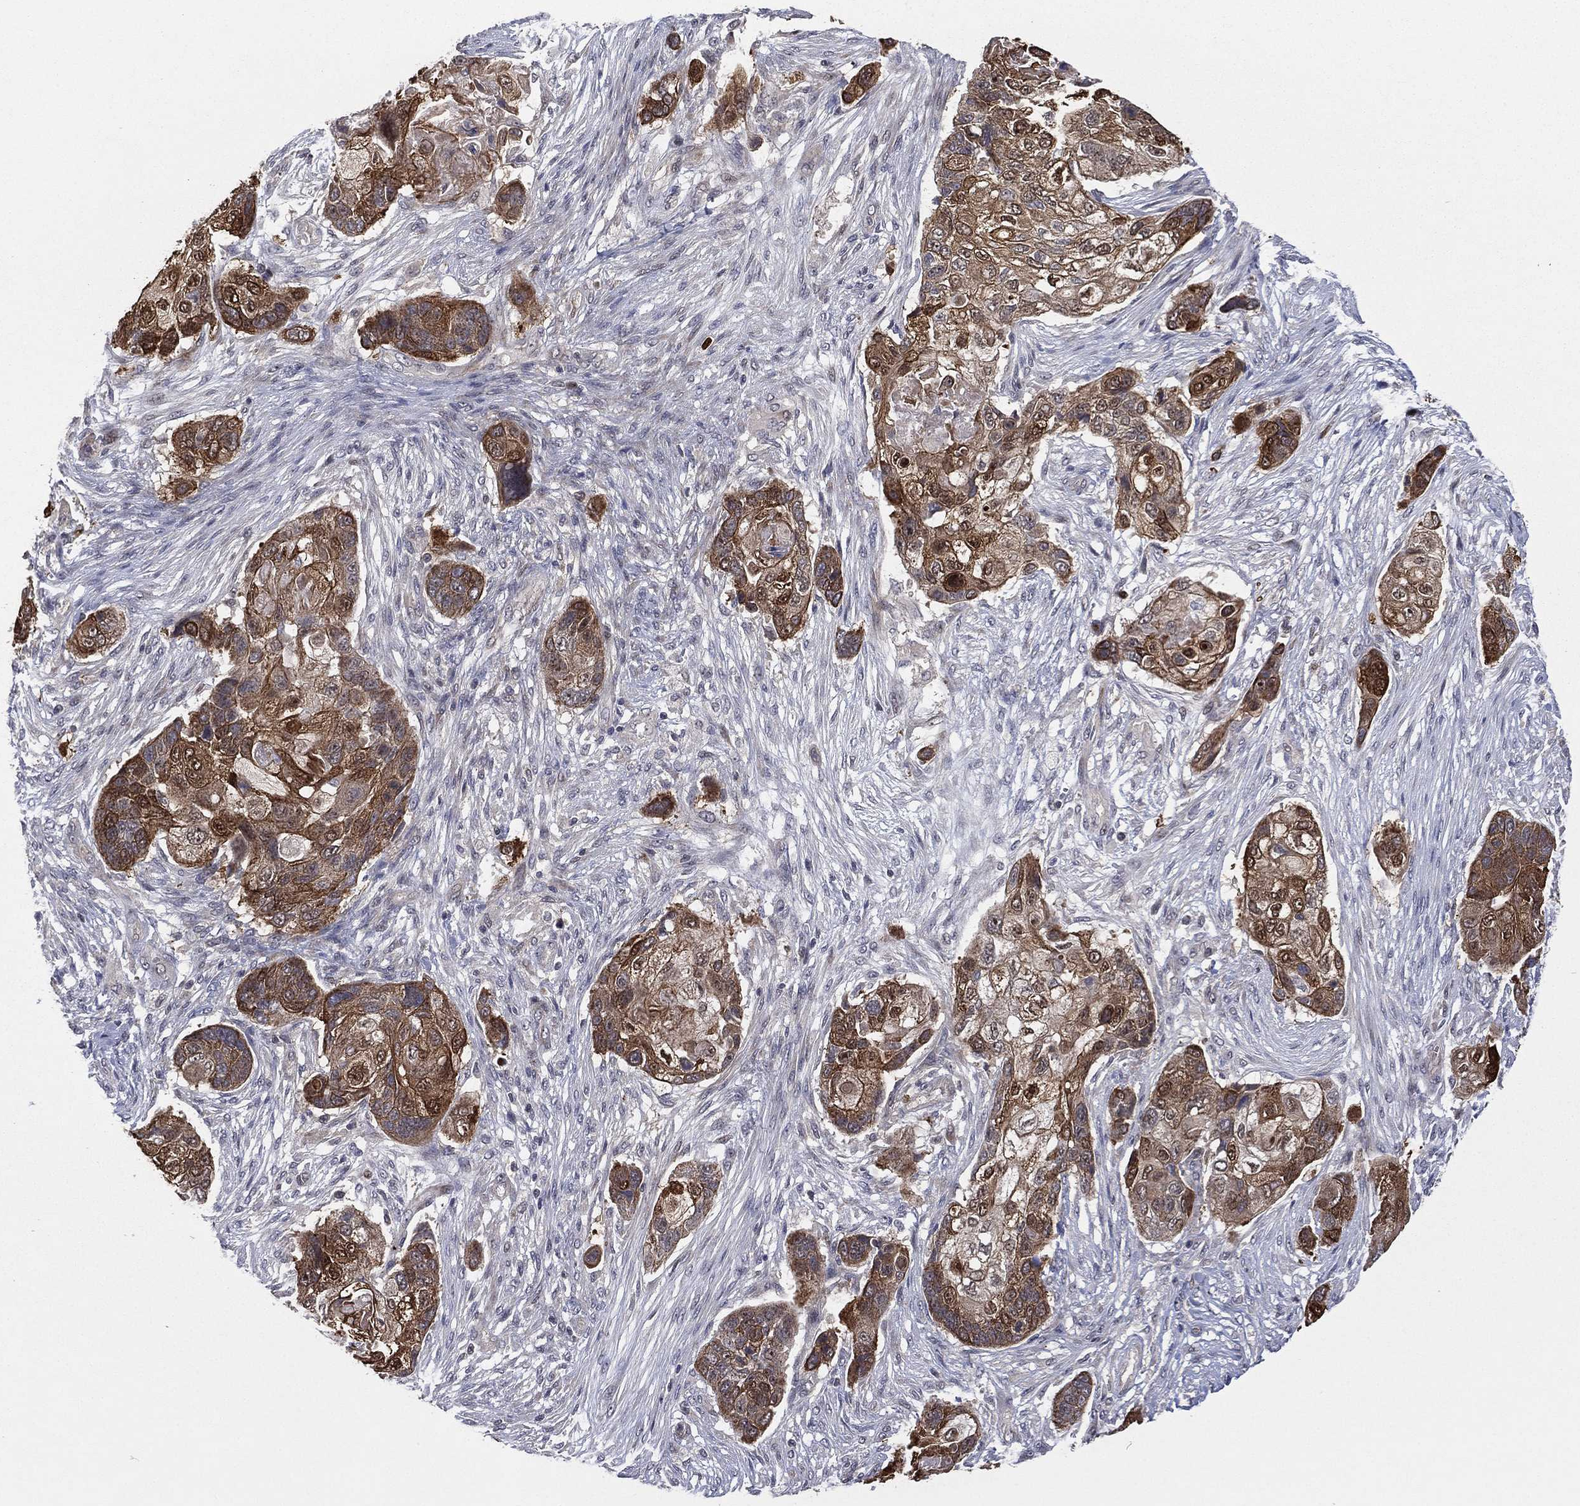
{"staining": {"intensity": "strong", "quantity": ">75%", "location": "cytoplasmic/membranous"}, "tissue": "lung cancer", "cell_type": "Tumor cells", "image_type": "cancer", "snomed": [{"axis": "morphology", "description": "Squamous cell carcinoma, NOS"}, {"axis": "topography", "description": "Lung"}], "caption": "Immunohistochemistry (IHC) image of neoplastic tissue: squamous cell carcinoma (lung) stained using immunohistochemistry reveals high levels of strong protein expression localized specifically in the cytoplasmic/membranous of tumor cells, appearing as a cytoplasmic/membranous brown color.", "gene": "KAT14", "patient": {"sex": "male", "age": 69}}